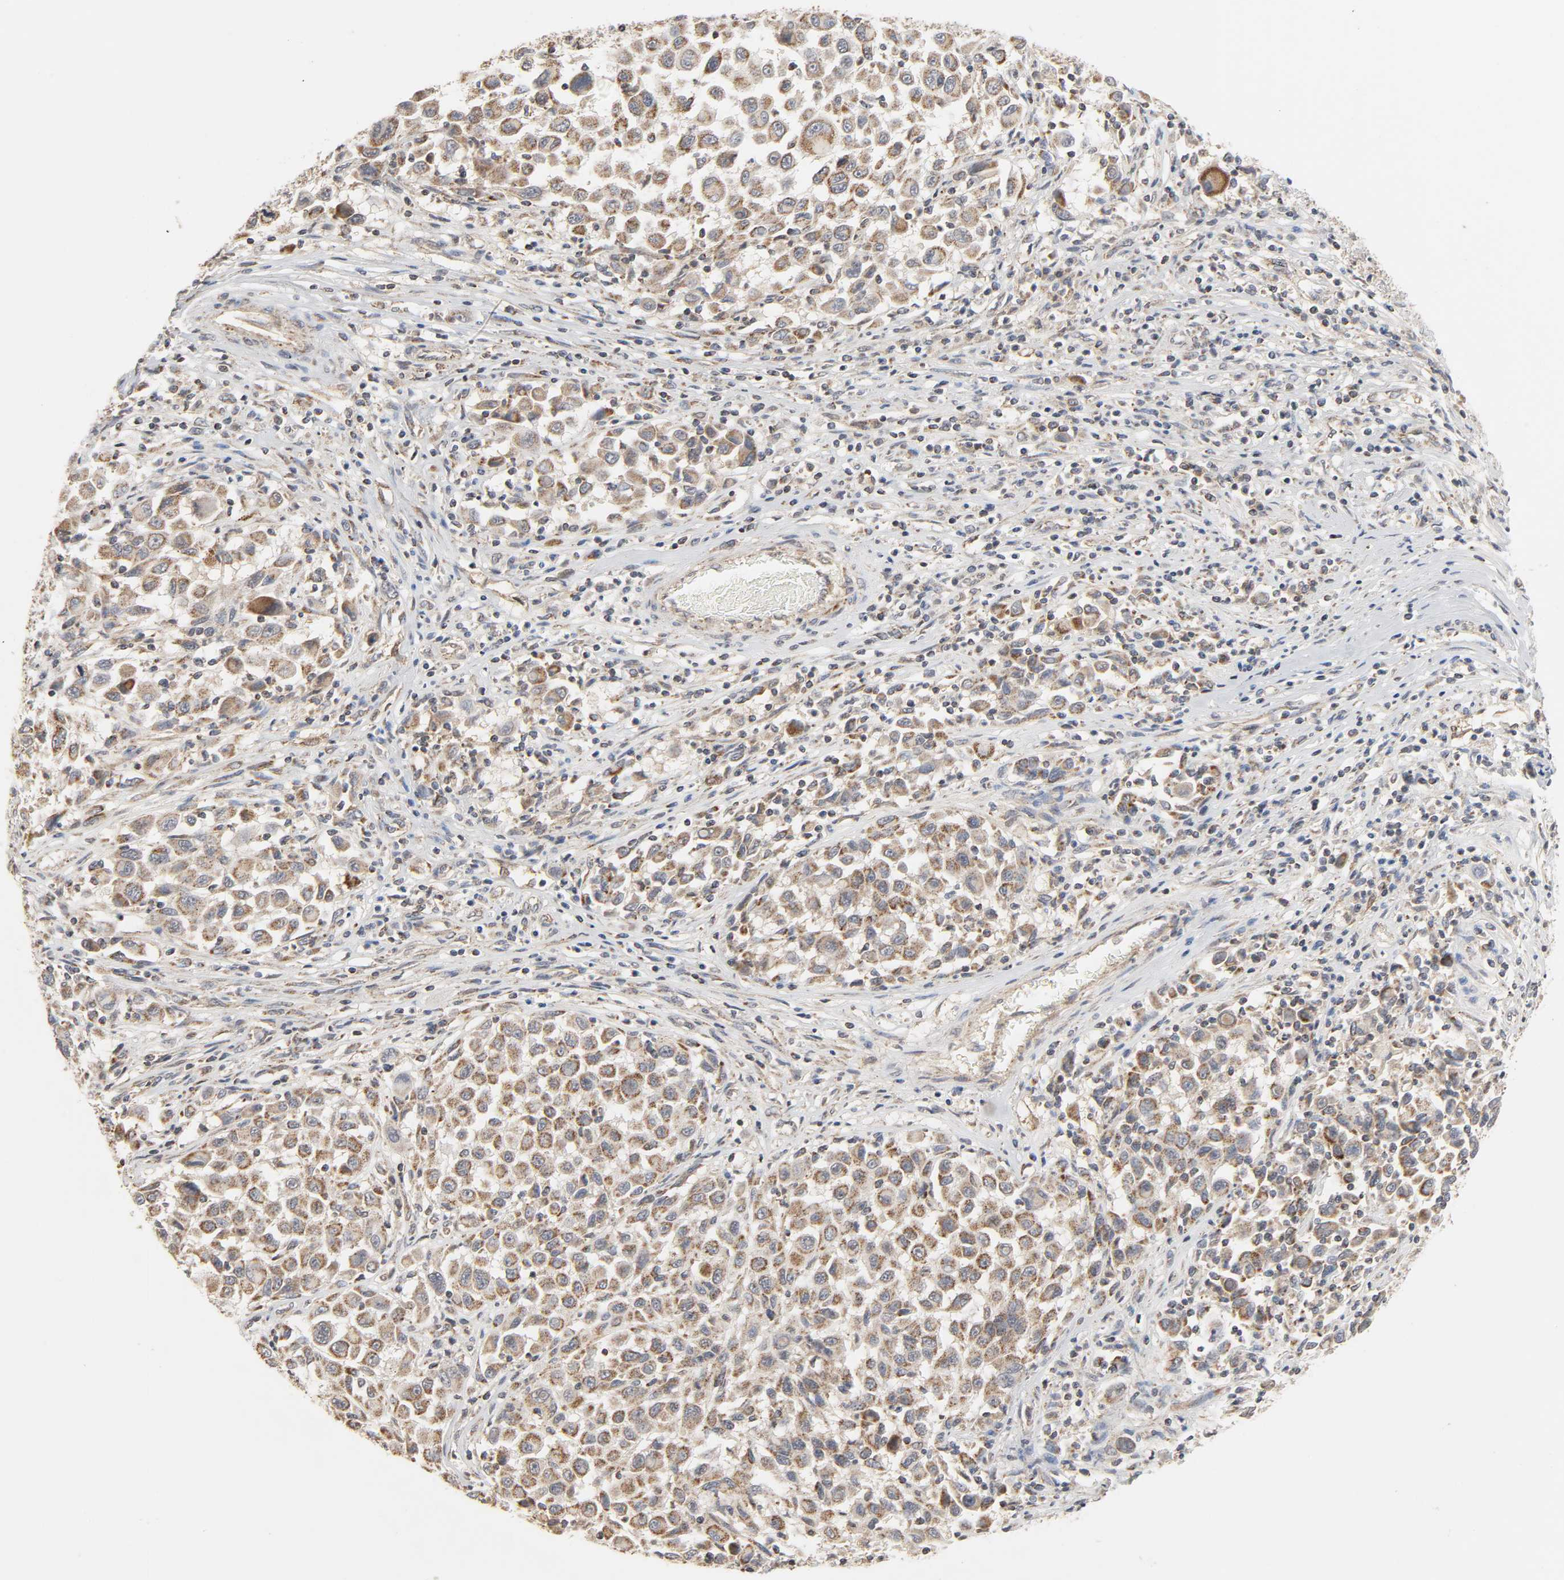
{"staining": {"intensity": "moderate", "quantity": ">75%", "location": "cytoplasmic/membranous"}, "tissue": "melanoma", "cell_type": "Tumor cells", "image_type": "cancer", "snomed": [{"axis": "morphology", "description": "Malignant melanoma, Metastatic site"}, {"axis": "topography", "description": "Lymph node"}], "caption": "Moderate cytoplasmic/membranous staining for a protein is seen in approximately >75% of tumor cells of malignant melanoma (metastatic site) using immunohistochemistry.", "gene": "CLEC4E", "patient": {"sex": "male", "age": 61}}